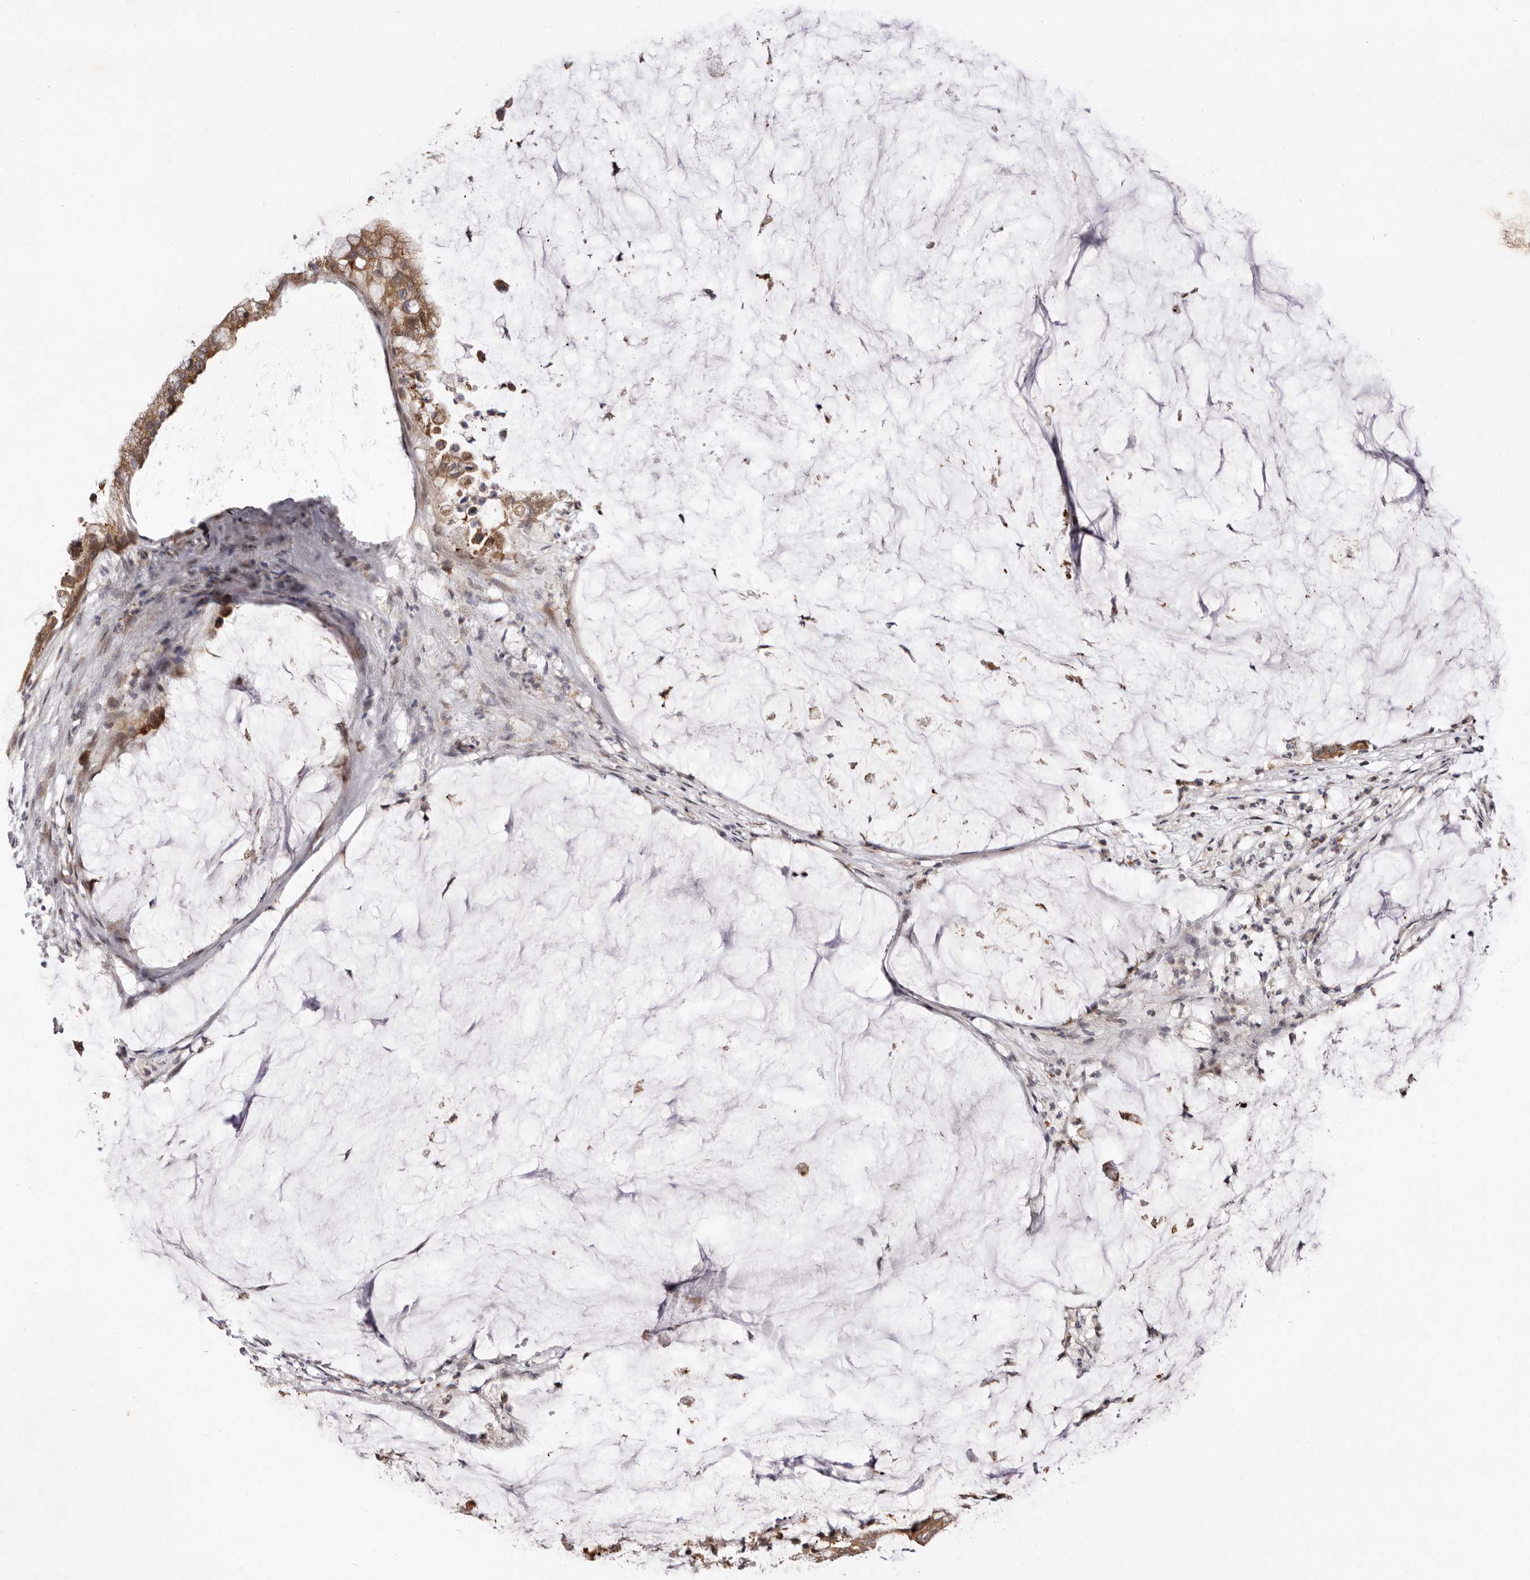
{"staining": {"intensity": "moderate", "quantity": ">75%", "location": "cytoplasmic/membranous"}, "tissue": "pancreatic cancer", "cell_type": "Tumor cells", "image_type": "cancer", "snomed": [{"axis": "morphology", "description": "Adenocarcinoma, NOS"}, {"axis": "topography", "description": "Pancreas"}], "caption": "The image demonstrates a brown stain indicating the presence of a protein in the cytoplasmic/membranous of tumor cells in pancreatic cancer (adenocarcinoma).", "gene": "GLRX3", "patient": {"sex": "male", "age": 41}}